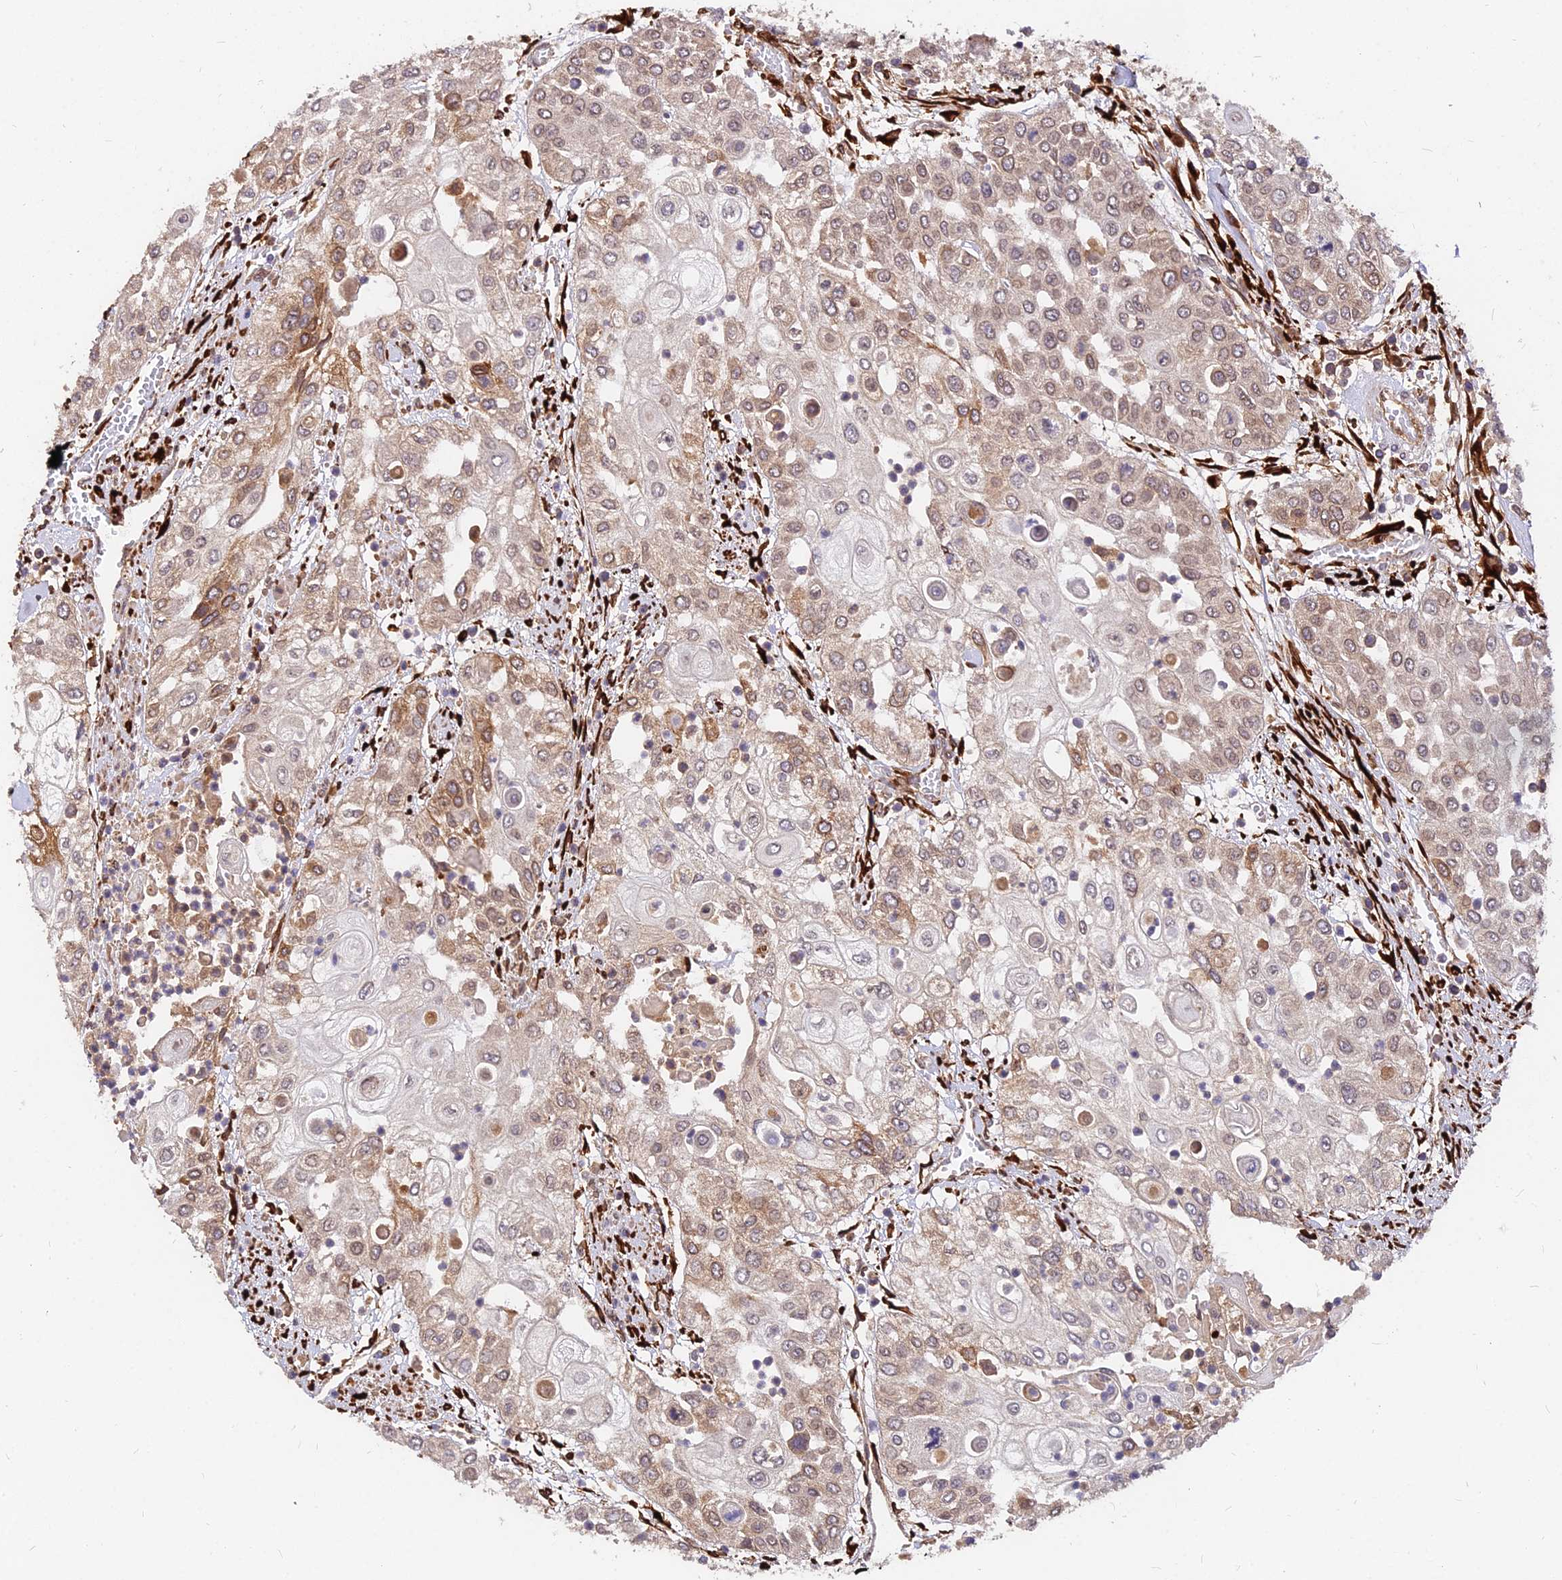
{"staining": {"intensity": "moderate", "quantity": "25%-75%", "location": "cytoplasmic/membranous,nuclear"}, "tissue": "urothelial cancer", "cell_type": "Tumor cells", "image_type": "cancer", "snomed": [{"axis": "morphology", "description": "Urothelial carcinoma, High grade"}, {"axis": "topography", "description": "Urinary bladder"}], "caption": "Immunohistochemistry micrograph of neoplastic tissue: human high-grade urothelial carcinoma stained using immunohistochemistry demonstrates medium levels of moderate protein expression localized specifically in the cytoplasmic/membranous and nuclear of tumor cells, appearing as a cytoplasmic/membranous and nuclear brown color.", "gene": "PDE4D", "patient": {"sex": "female", "age": 79}}